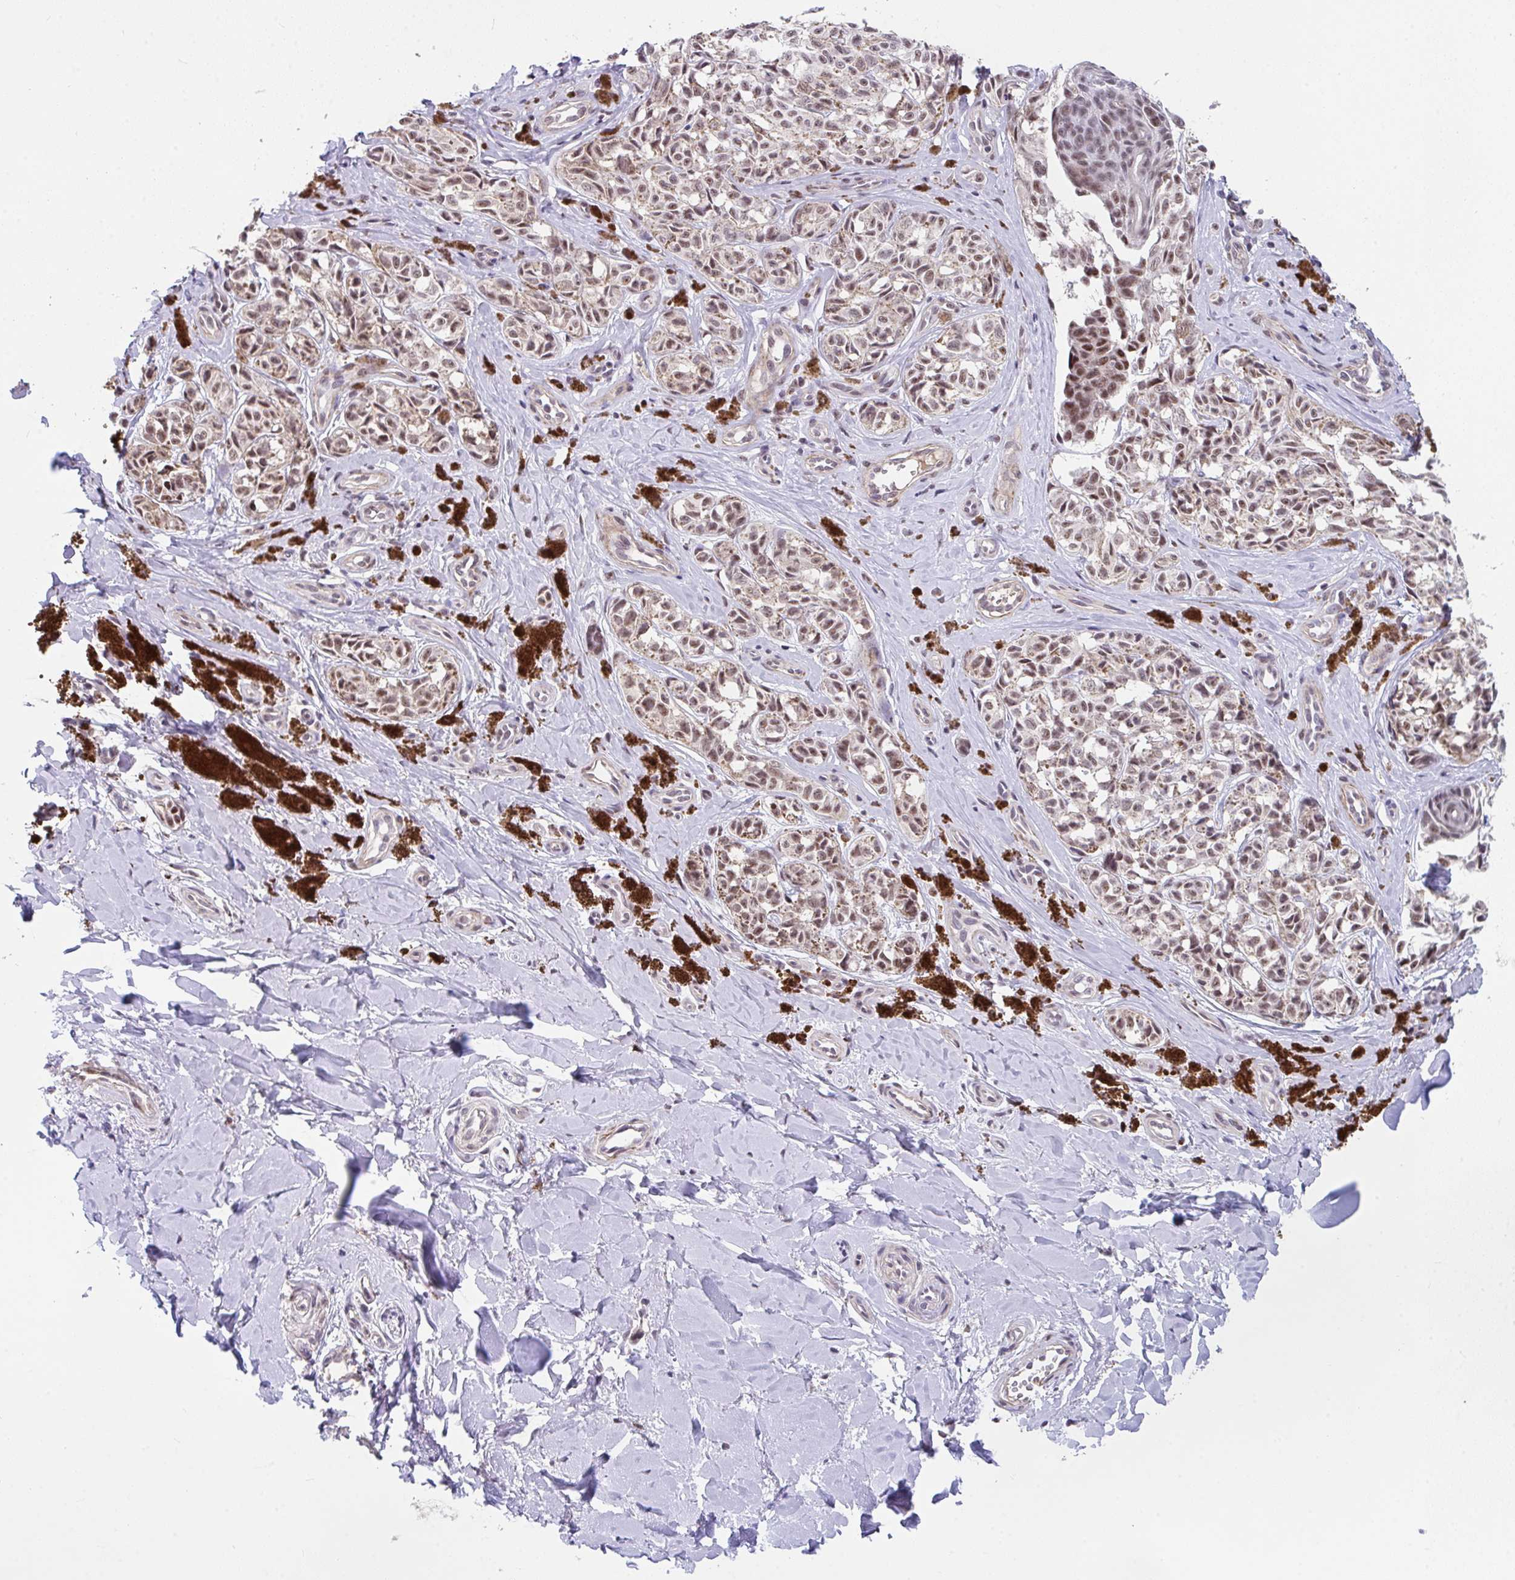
{"staining": {"intensity": "weak", "quantity": ">75%", "location": "nuclear"}, "tissue": "melanoma", "cell_type": "Tumor cells", "image_type": "cancer", "snomed": [{"axis": "morphology", "description": "Malignant melanoma, NOS"}, {"axis": "topography", "description": "Skin"}], "caption": "Immunohistochemistry (IHC) image of neoplastic tissue: malignant melanoma stained using IHC demonstrates low levels of weak protein expression localized specifically in the nuclear of tumor cells, appearing as a nuclear brown color.", "gene": "RBBP6", "patient": {"sex": "female", "age": 65}}